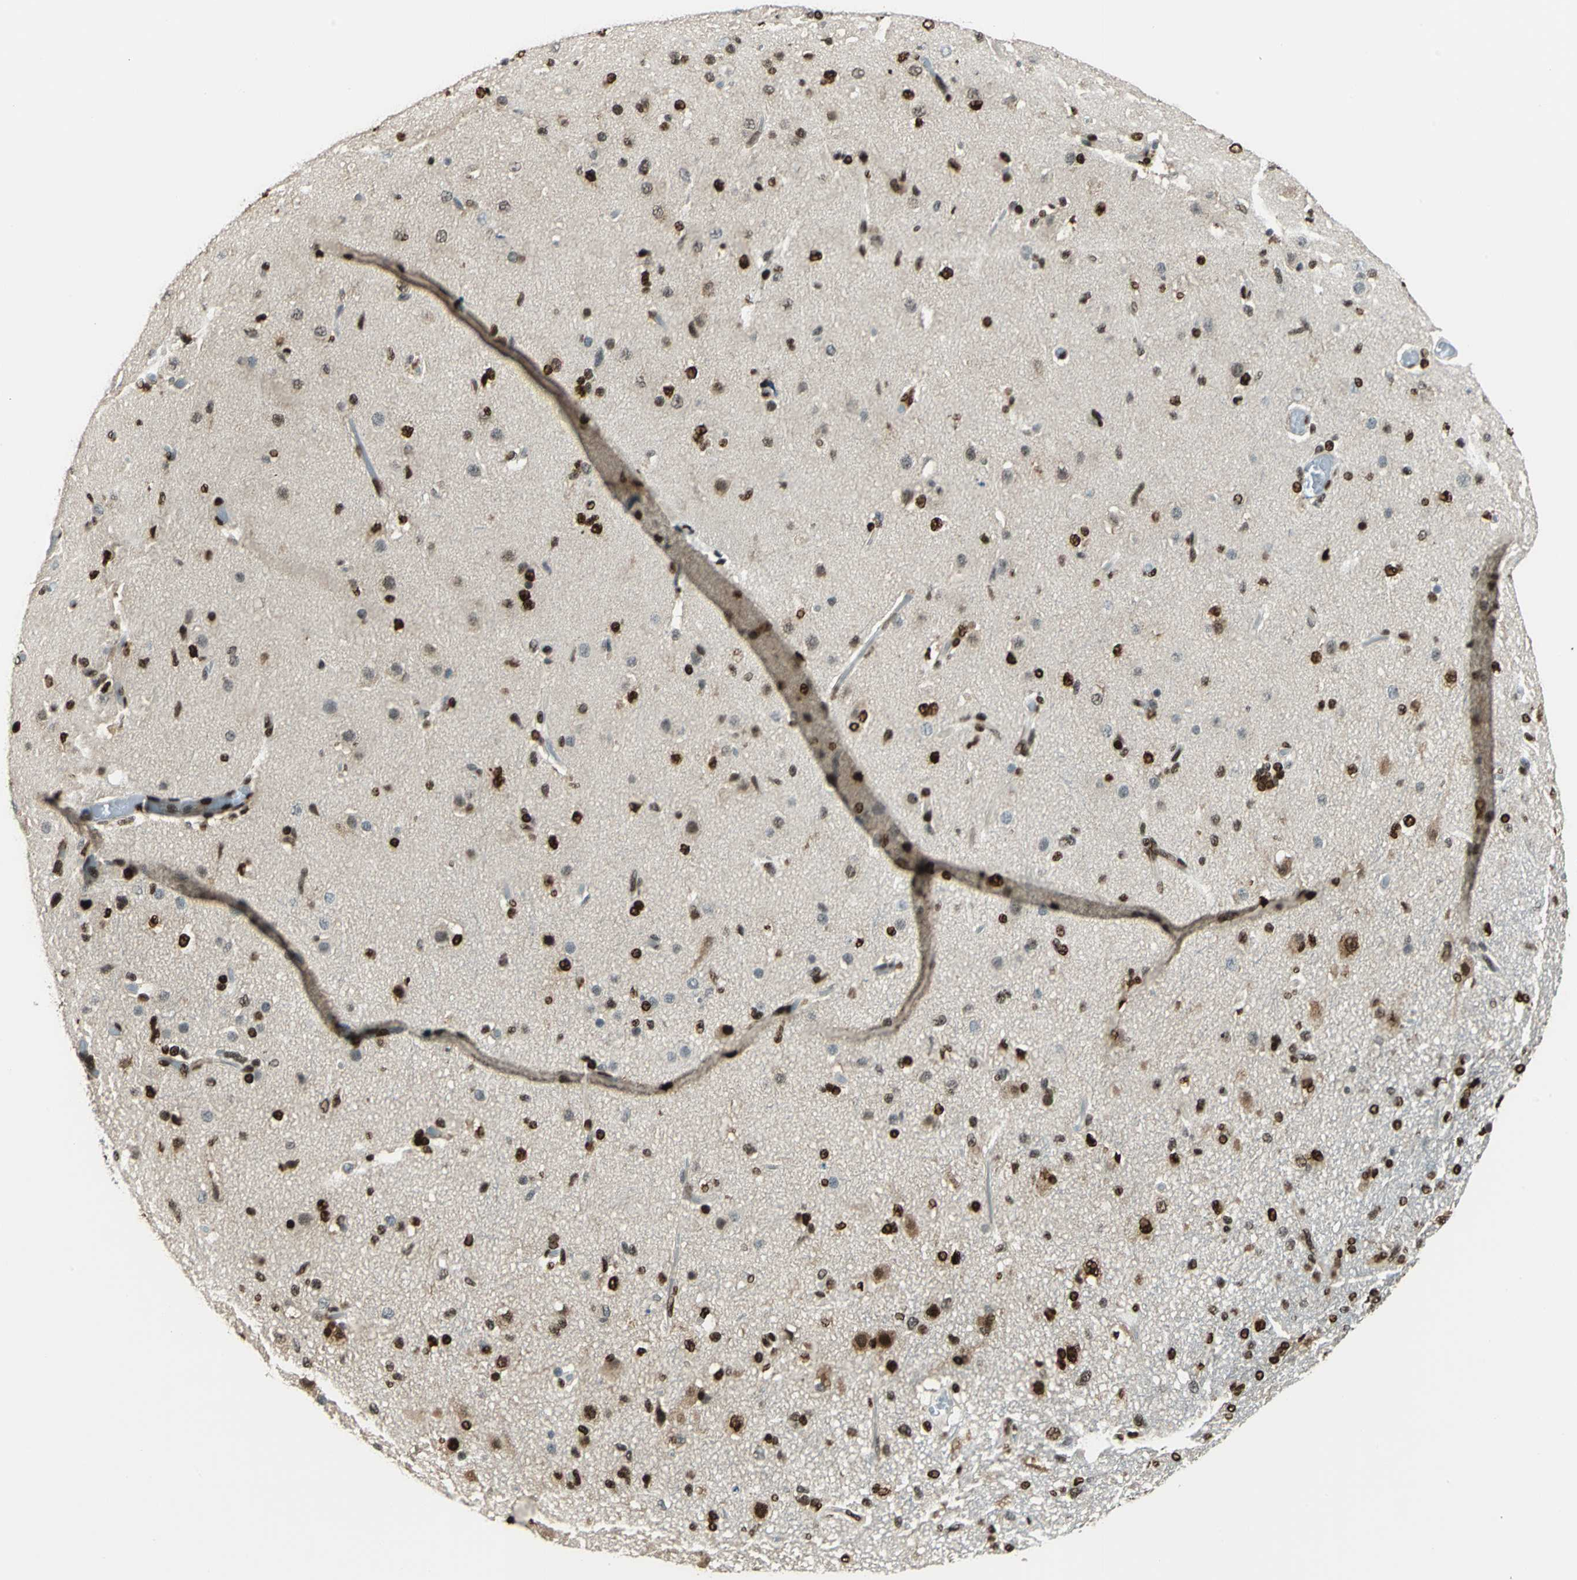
{"staining": {"intensity": "strong", "quantity": ">75%", "location": "nuclear"}, "tissue": "glioma", "cell_type": "Tumor cells", "image_type": "cancer", "snomed": [{"axis": "morphology", "description": "Glioma, malignant, High grade"}, {"axis": "topography", "description": "Brain"}], "caption": "A high-resolution photomicrograph shows immunohistochemistry (IHC) staining of glioma, which demonstrates strong nuclear expression in approximately >75% of tumor cells. (IHC, brightfield microscopy, high magnification).", "gene": "NFIA", "patient": {"sex": "male", "age": 33}}